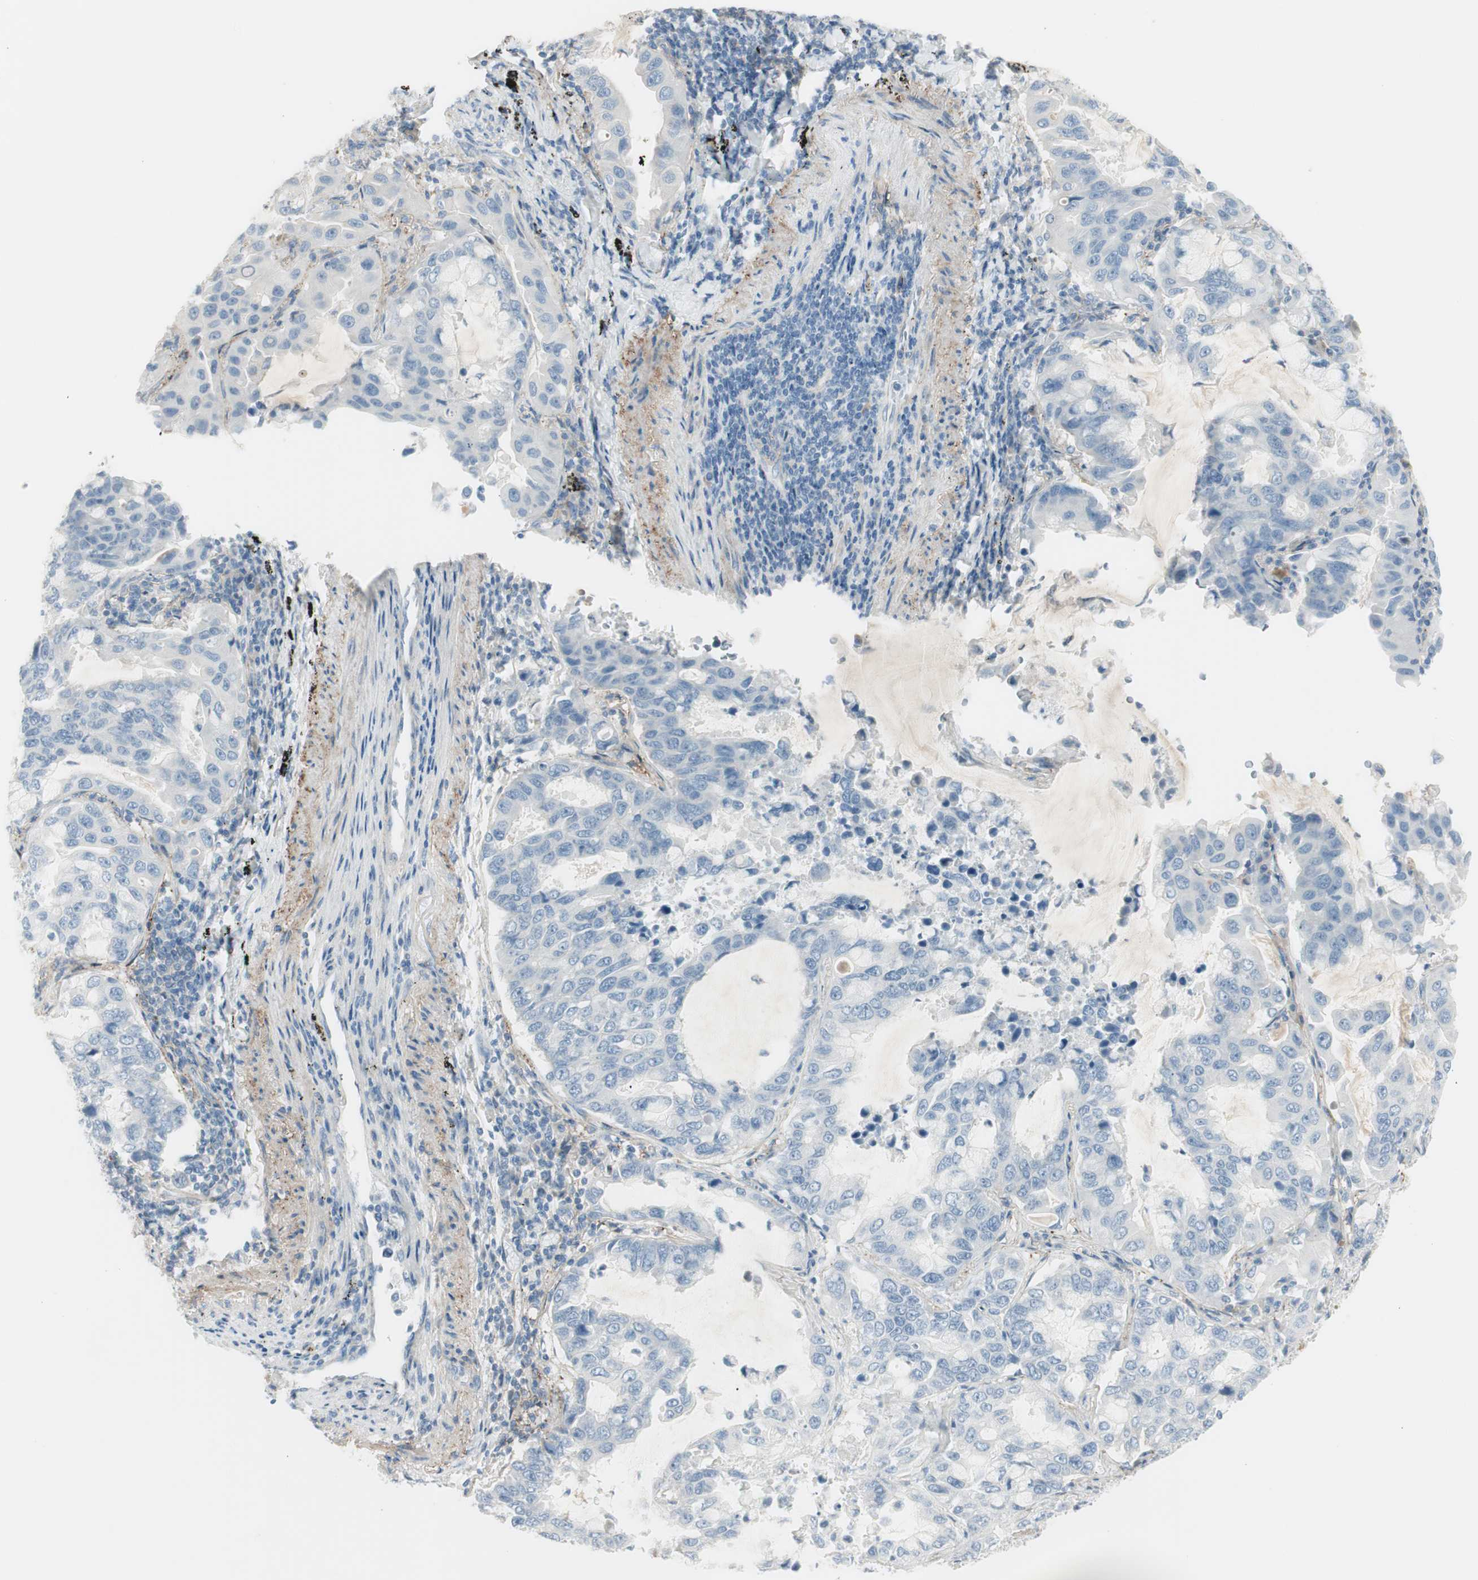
{"staining": {"intensity": "negative", "quantity": "none", "location": "none"}, "tissue": "lung cancer", "cell_type": "Tumor cells", "image_type": "cancer", "snomed": [{"axis": "morphology", "description": "Adenocarcinoma, NOS"}, {"axis": "topography", "description": "Lung"}], "caption": "The photomicrograph exhibits no significant staining in tumor cells of lung cancer. (DAB (3,3'-diaminobenzidine) IHC visualized using brightfield microscopy, high magnification).", "gene": "CACNA2D1", "patient": {"sex": "male", "age": 64}}